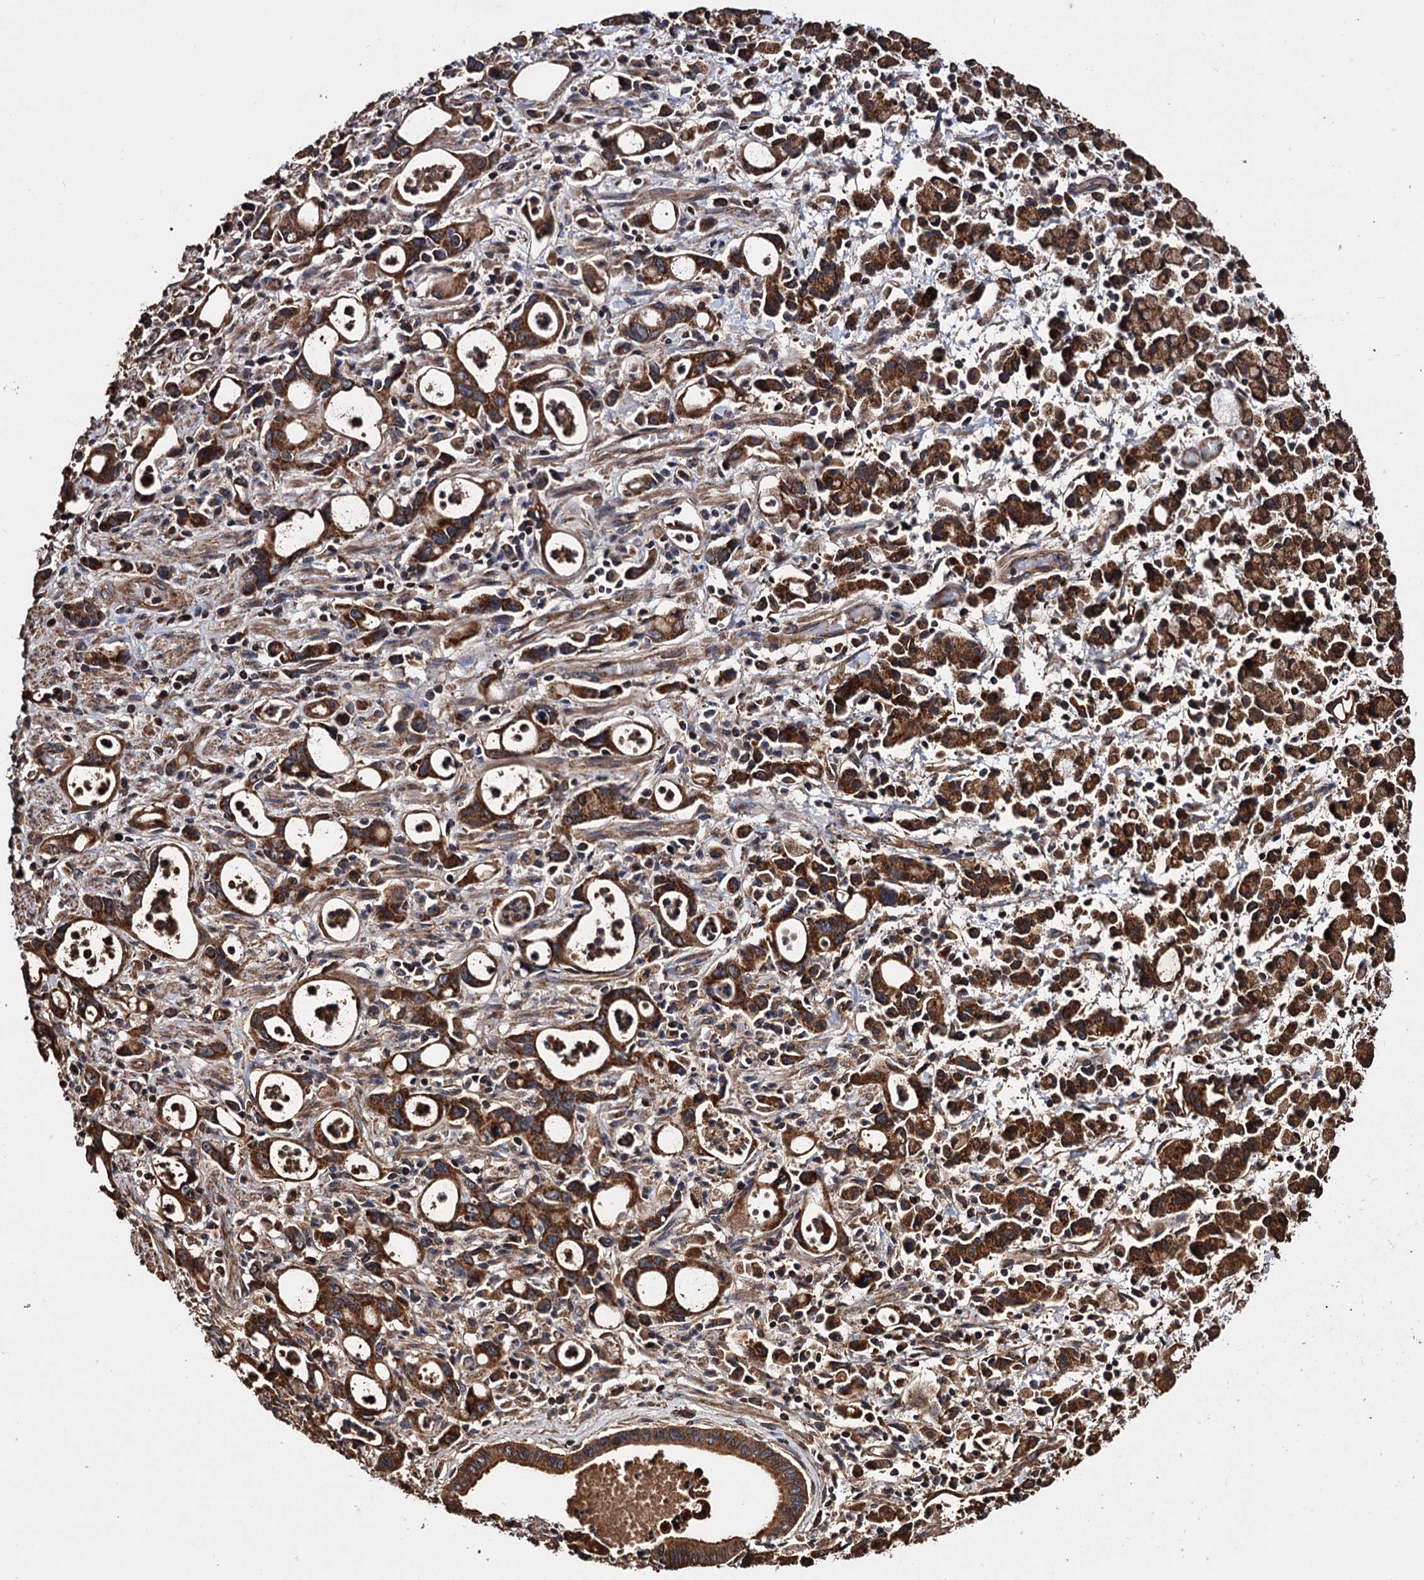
{"staining": {"intensity": "moderate", "quantity": ">75%", "location": "cytoplasmic/membranous"}, "tissue": "stomach cancer", "cell_type": "Tumor cells", "image_type": "cancer", "snomed": [{"axis": "morphology", "description": "Adenocarcinoma, NOS"}, {"axis": "topography", "description": "Stomach, lower"}], "caption": "Immunohistochemistry (DAB) staining of adenocarcinoma (stomach) shows moderate cytoplasmic/membranous protein expression in about >75% of tumor cells.", "gene": "MRPL42", "patient": {"sex": "female", "age": 43}}